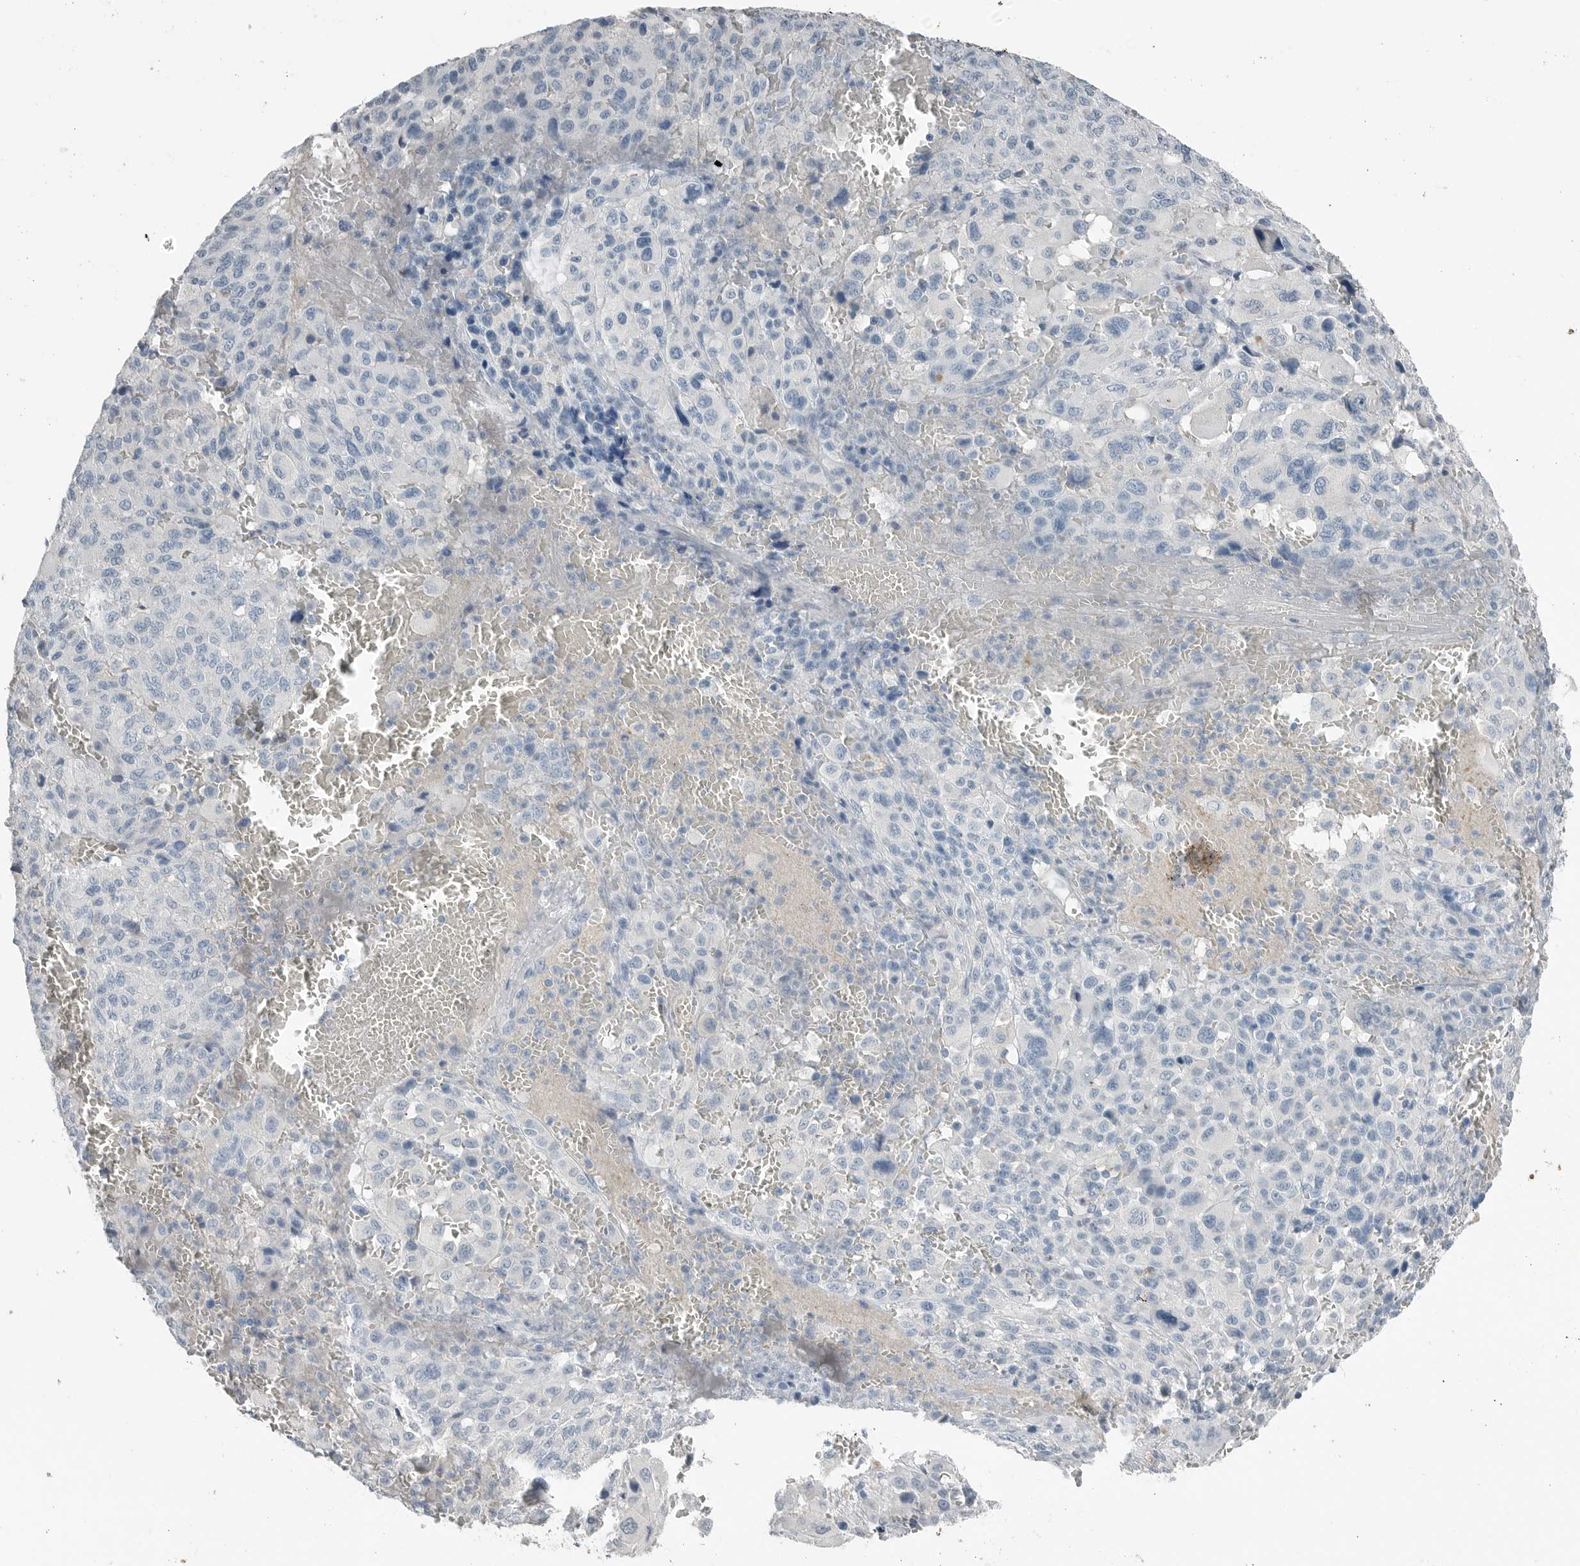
{"staining": {"intensity": "negative", "quantity": "none", "location": "none"}, "tissue": "melanoma", "cell_type": "Tumor cells", "image_type": "cancer", "snomed": [{"axis": "morphology", "description": "Malignant melanoma, Metastatic site"}, {"axis": "topography", "description": "Skin"}], "caption": "High magnification brightfield microscopy of melanoma stained with DAB (brown) and counterstained with hematoxylin (blue): tumor cells show no significant expression. Nuclei are stained in blue.", "gene": "SERPINB7", "patient": {"sex": "female", "age": 74}}